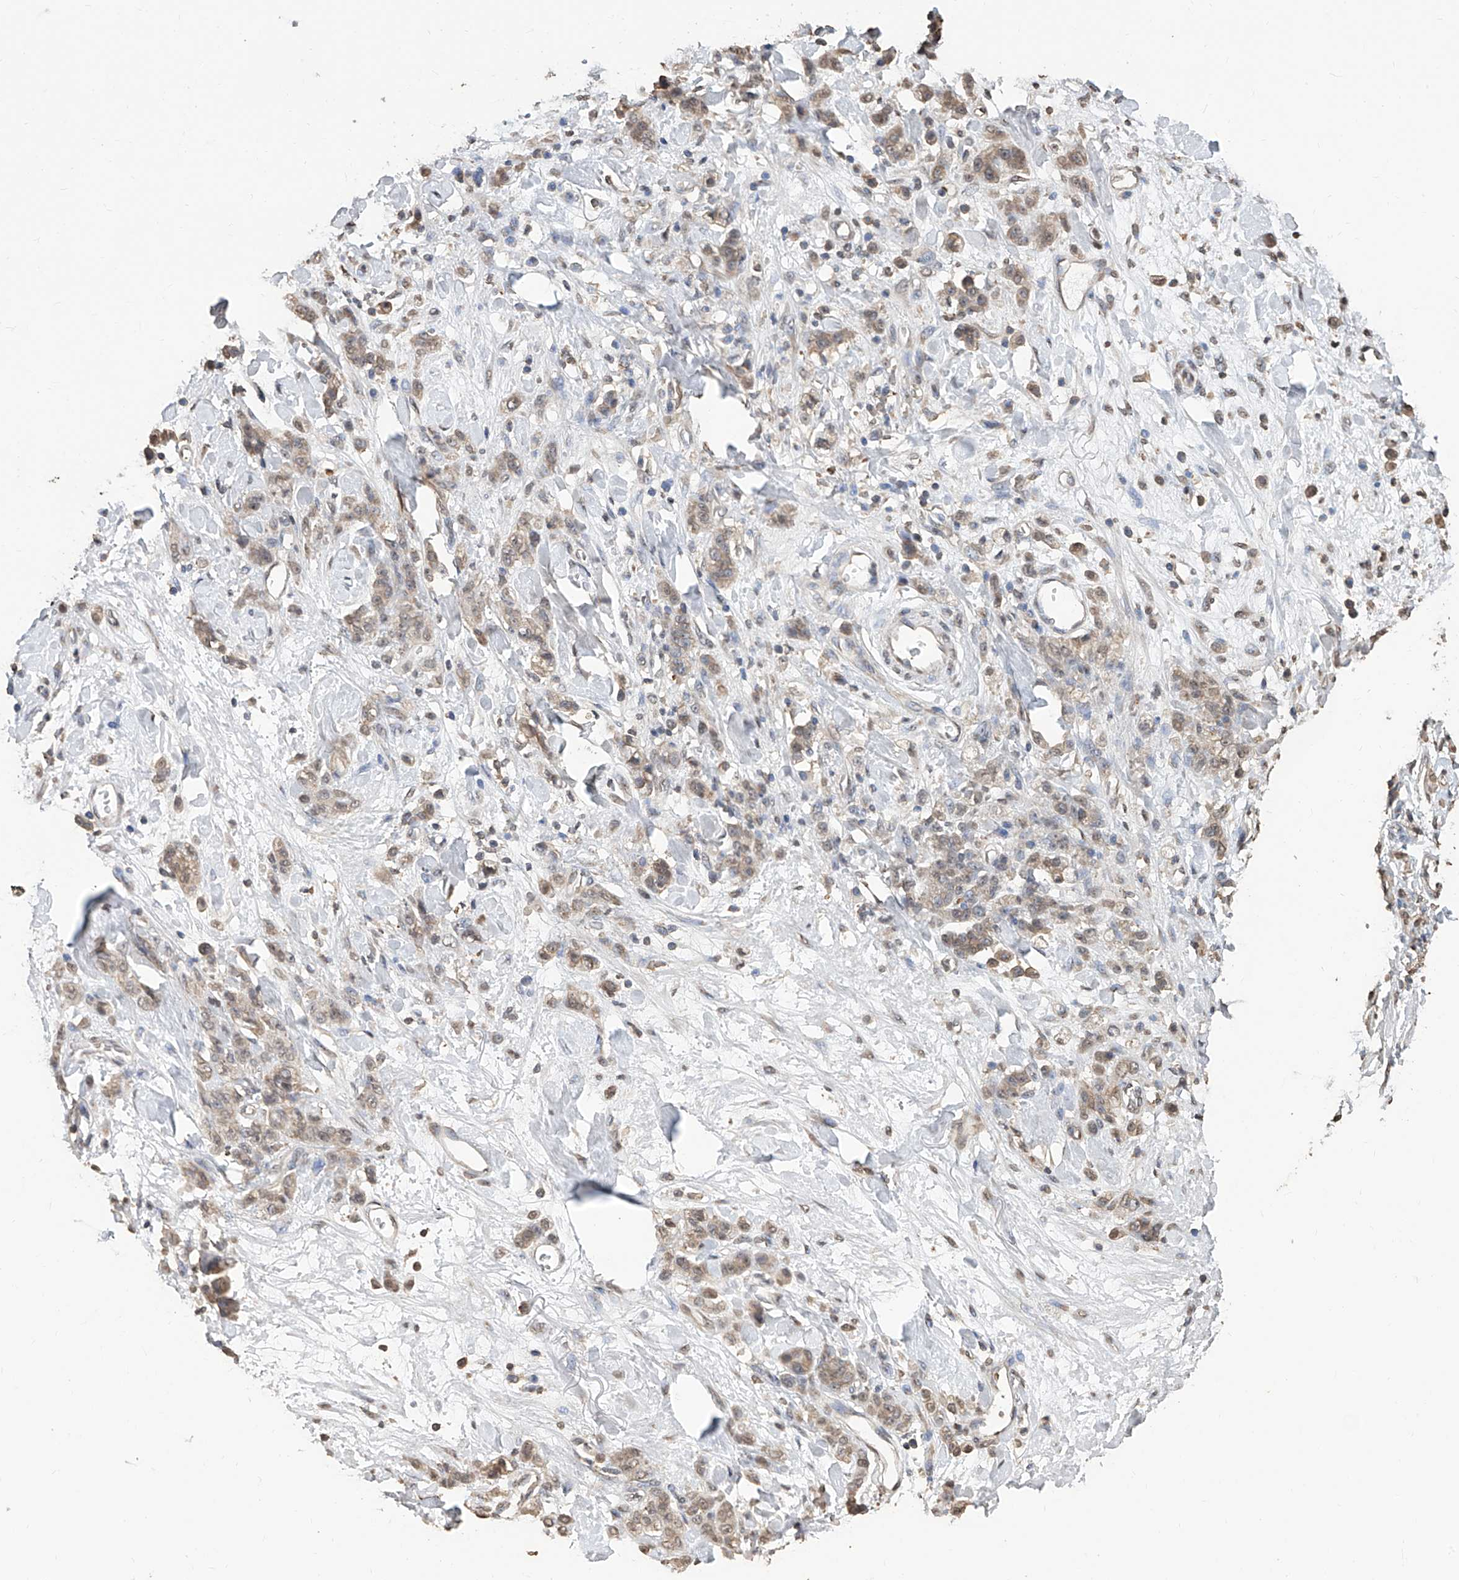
{"staining": {"intensity": "weak", "quantity": ">75%", "location": "cytoplasmic/membranous"}, "tissue": "stomach cancer", "cell_type": "Tumor cells", "image_type": "cancer", "snomed": [{"axis": "morphology", "description": "Normal tissue, NOS"}, {"axis": "morphology", "description": "Adenocarcinoma, NOS"}, {"axis": "topography", "description": "Stomach"}], "caption": "Brown immunohistochemical staining in human stomach cancer shows weak cytoplasmic/membranous positivity in approximately >75% of tumor cells. (DAB IHC, brown staining for protein, blue staining for nuclei).", "gene": "RP9", "patient": {"sex": "male", "age": 82}}